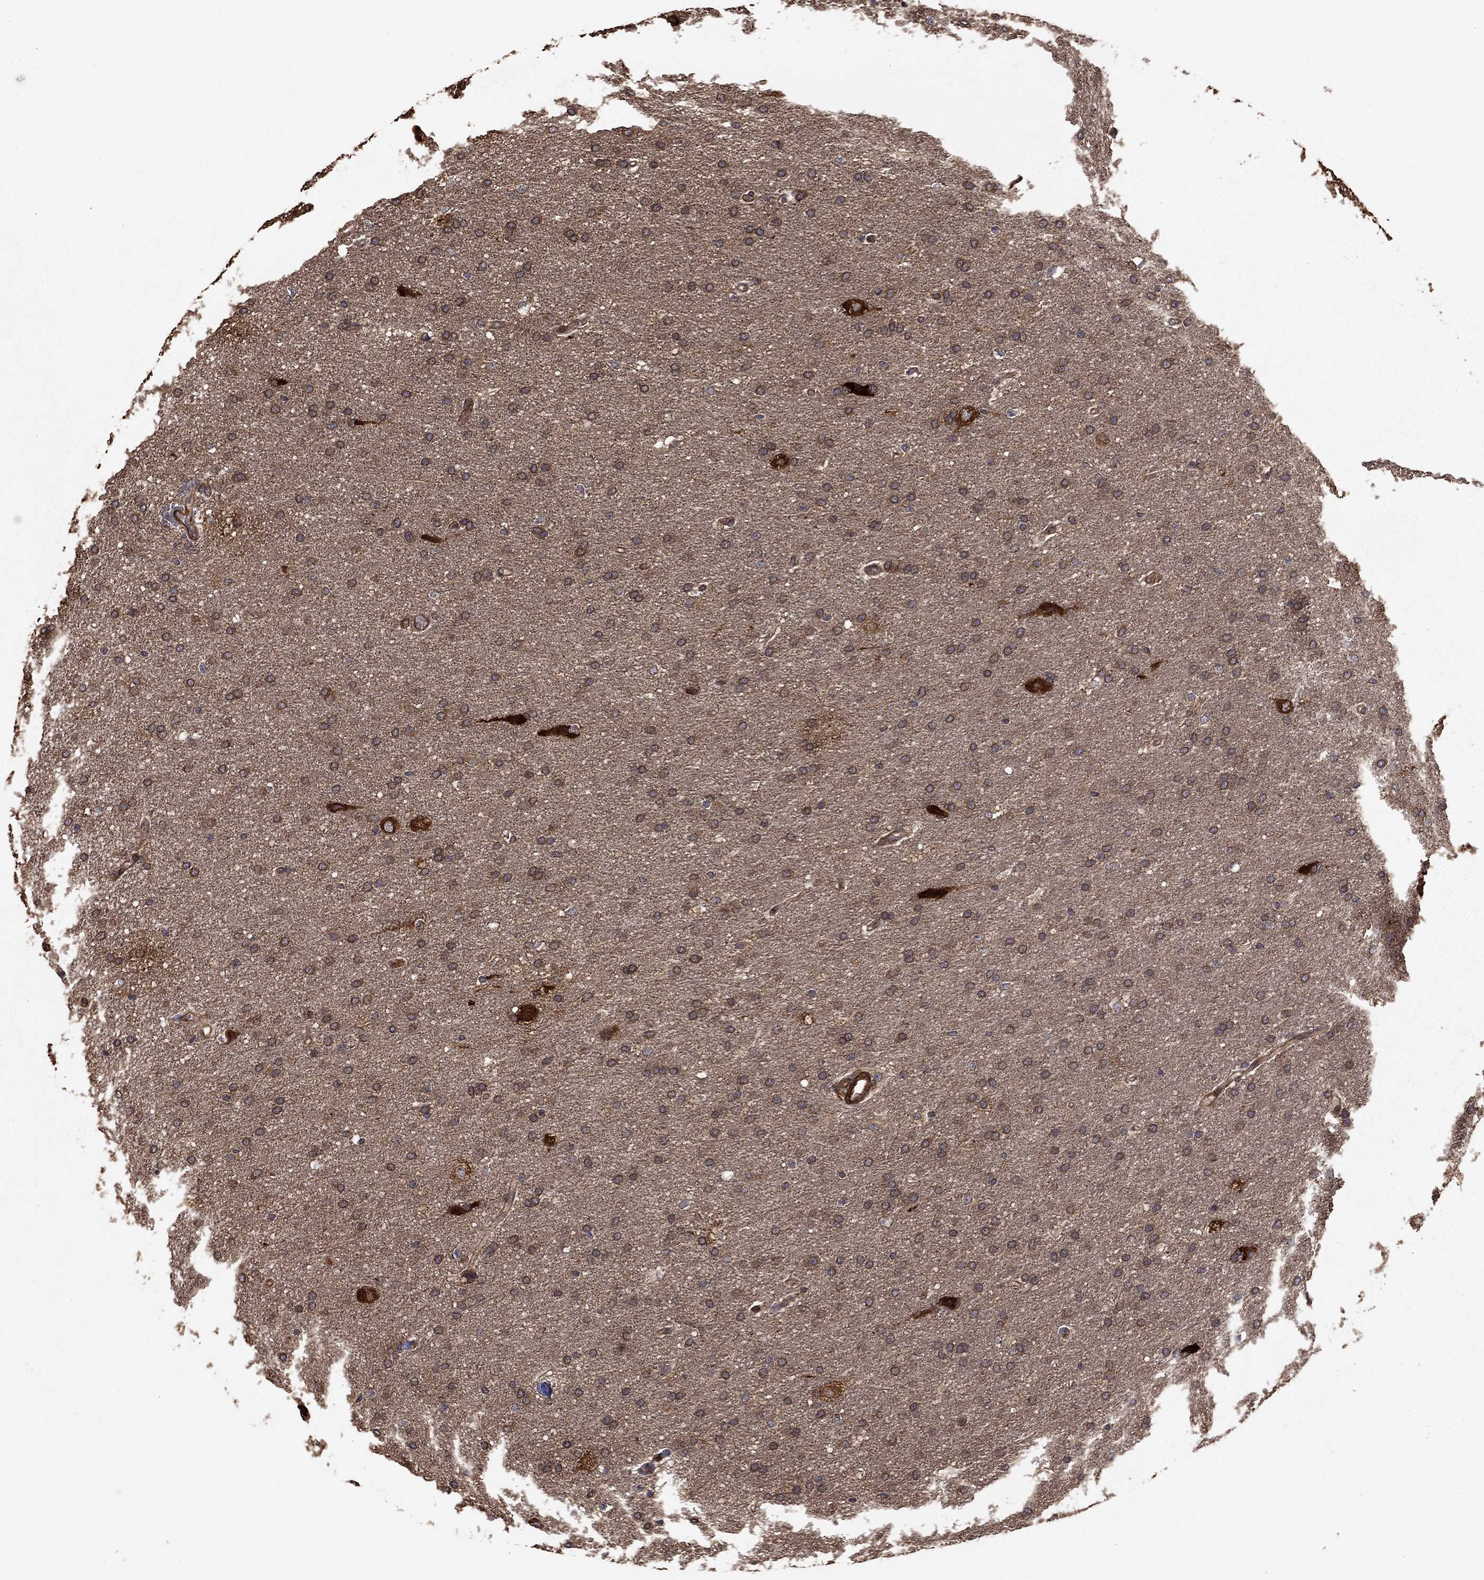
{"staining": {"intensity": "weak", "quantity": ">75%", "location": "cytoplasmic/membranous"}, "tissue": "glioma", "cell_type": "Tumor cells", "image_type": "cancer", "snomed": [{"axis": "morphology", "description": "Glioma, malignant, Low grade"}, {"axis": "topography", "description": "Brain"}], "caption": "Immunohistochemical staining of glioma shows low levels of weak cytoplasmic/membranous staining in about >75% of tumor cells. (DAB = brown stain, brightfield microscopy at high magnification).", "gene": "HABP4", "patient": {"sex": "female", "age": 37}}